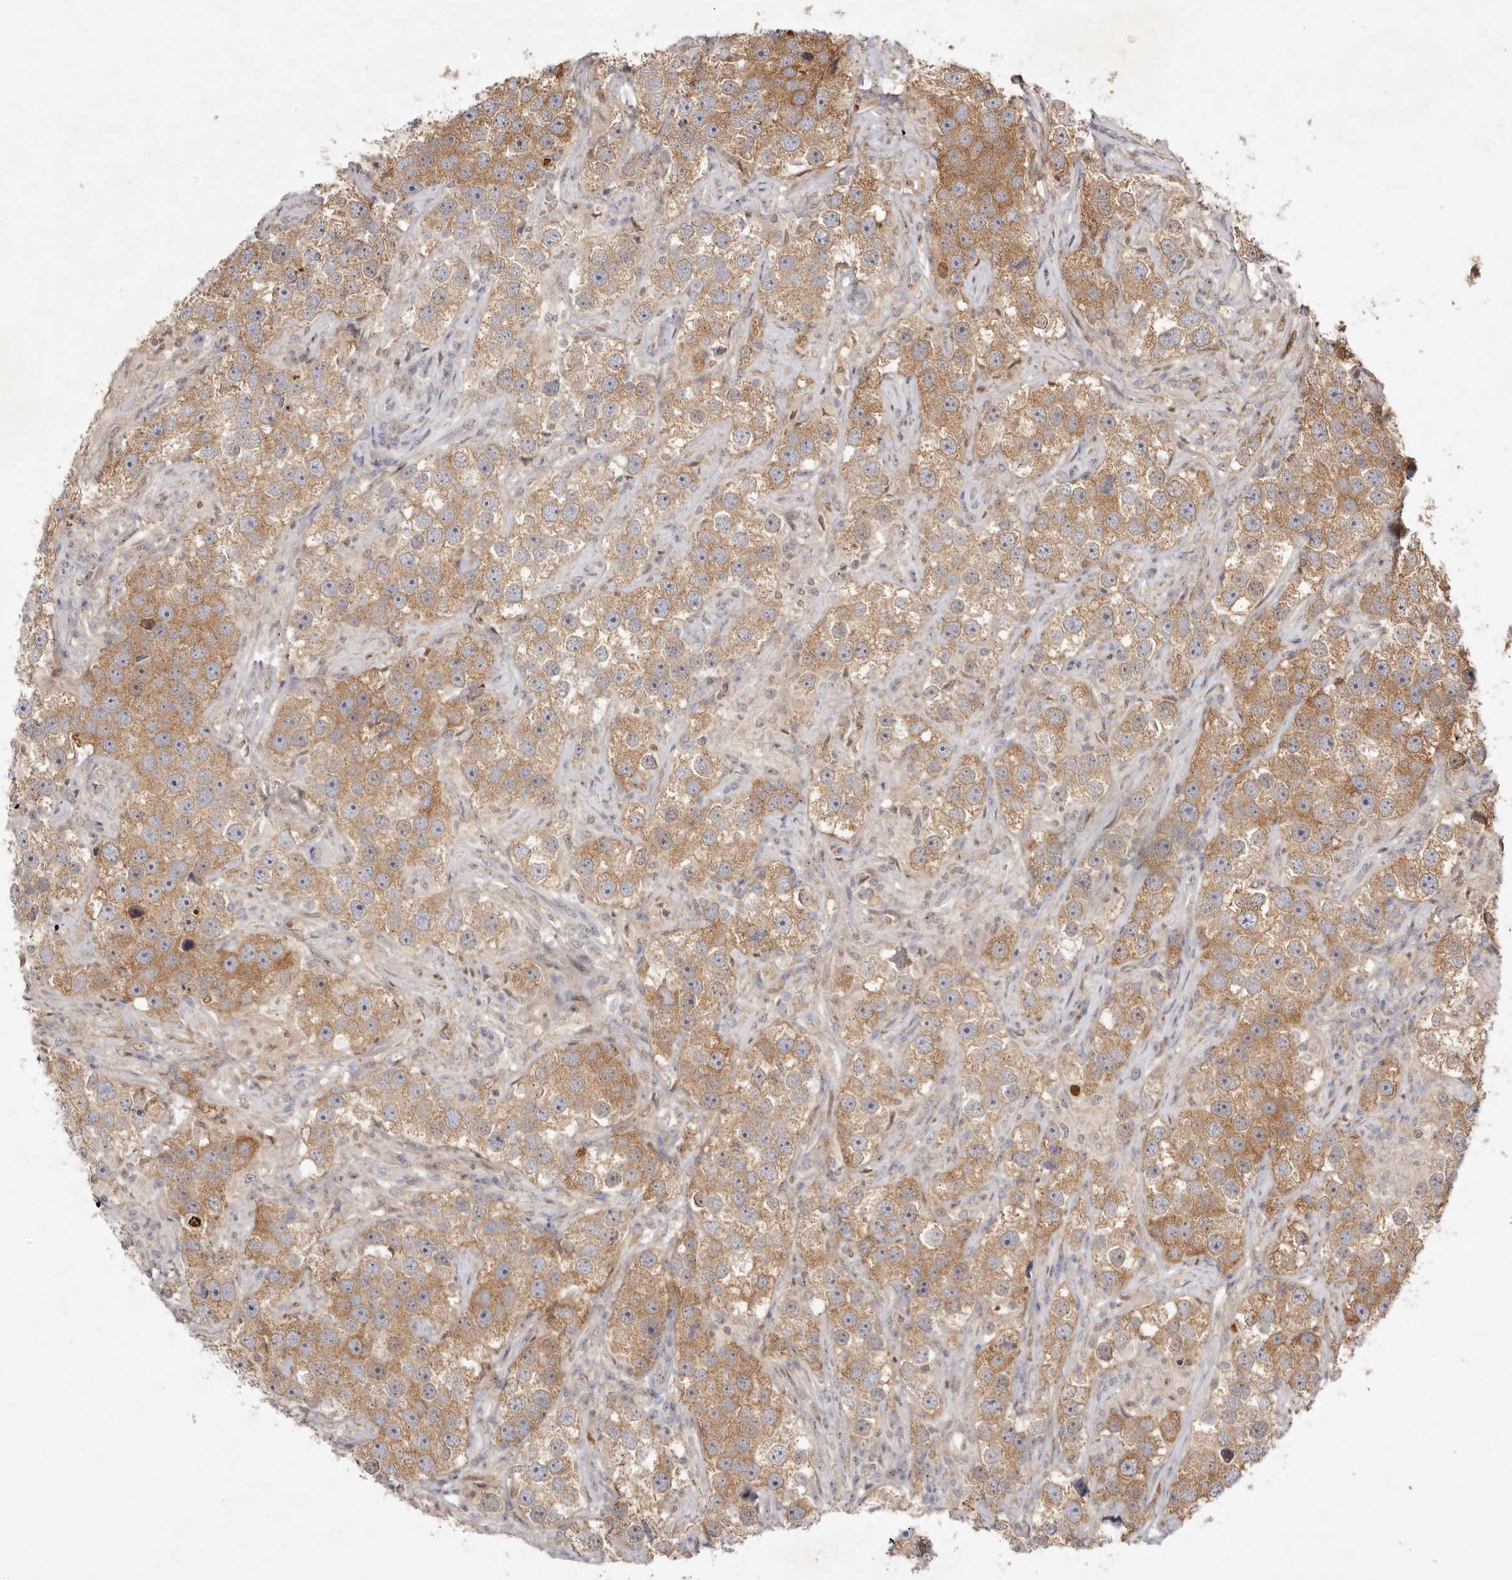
{"staining": {"intensity": "moderate", "quantity": ">75%", "location": "cytoplasmic/membranous"}, "tissue": "testis cancer", "cell_type": "Tumor cells", "image_type": "cancer", "snomed": [{"axis": "morphology", "description": "Seminoma, NOS"}, {"axis": "topography", "description": "Testis"}], "caption": "Immunohistochemistry (IHC) image of neoplastic tissue: seminoma (testis) stained using immunohistochemistry (IHC) shows medium levels of moderate protein expression localized specifically in the cytoplasmic/membranous of tumor cells, appearing as a cytoplasmic/membranous brown color.", "gene": "TADA1", "patient": {"sex": "male", "age": 49}}